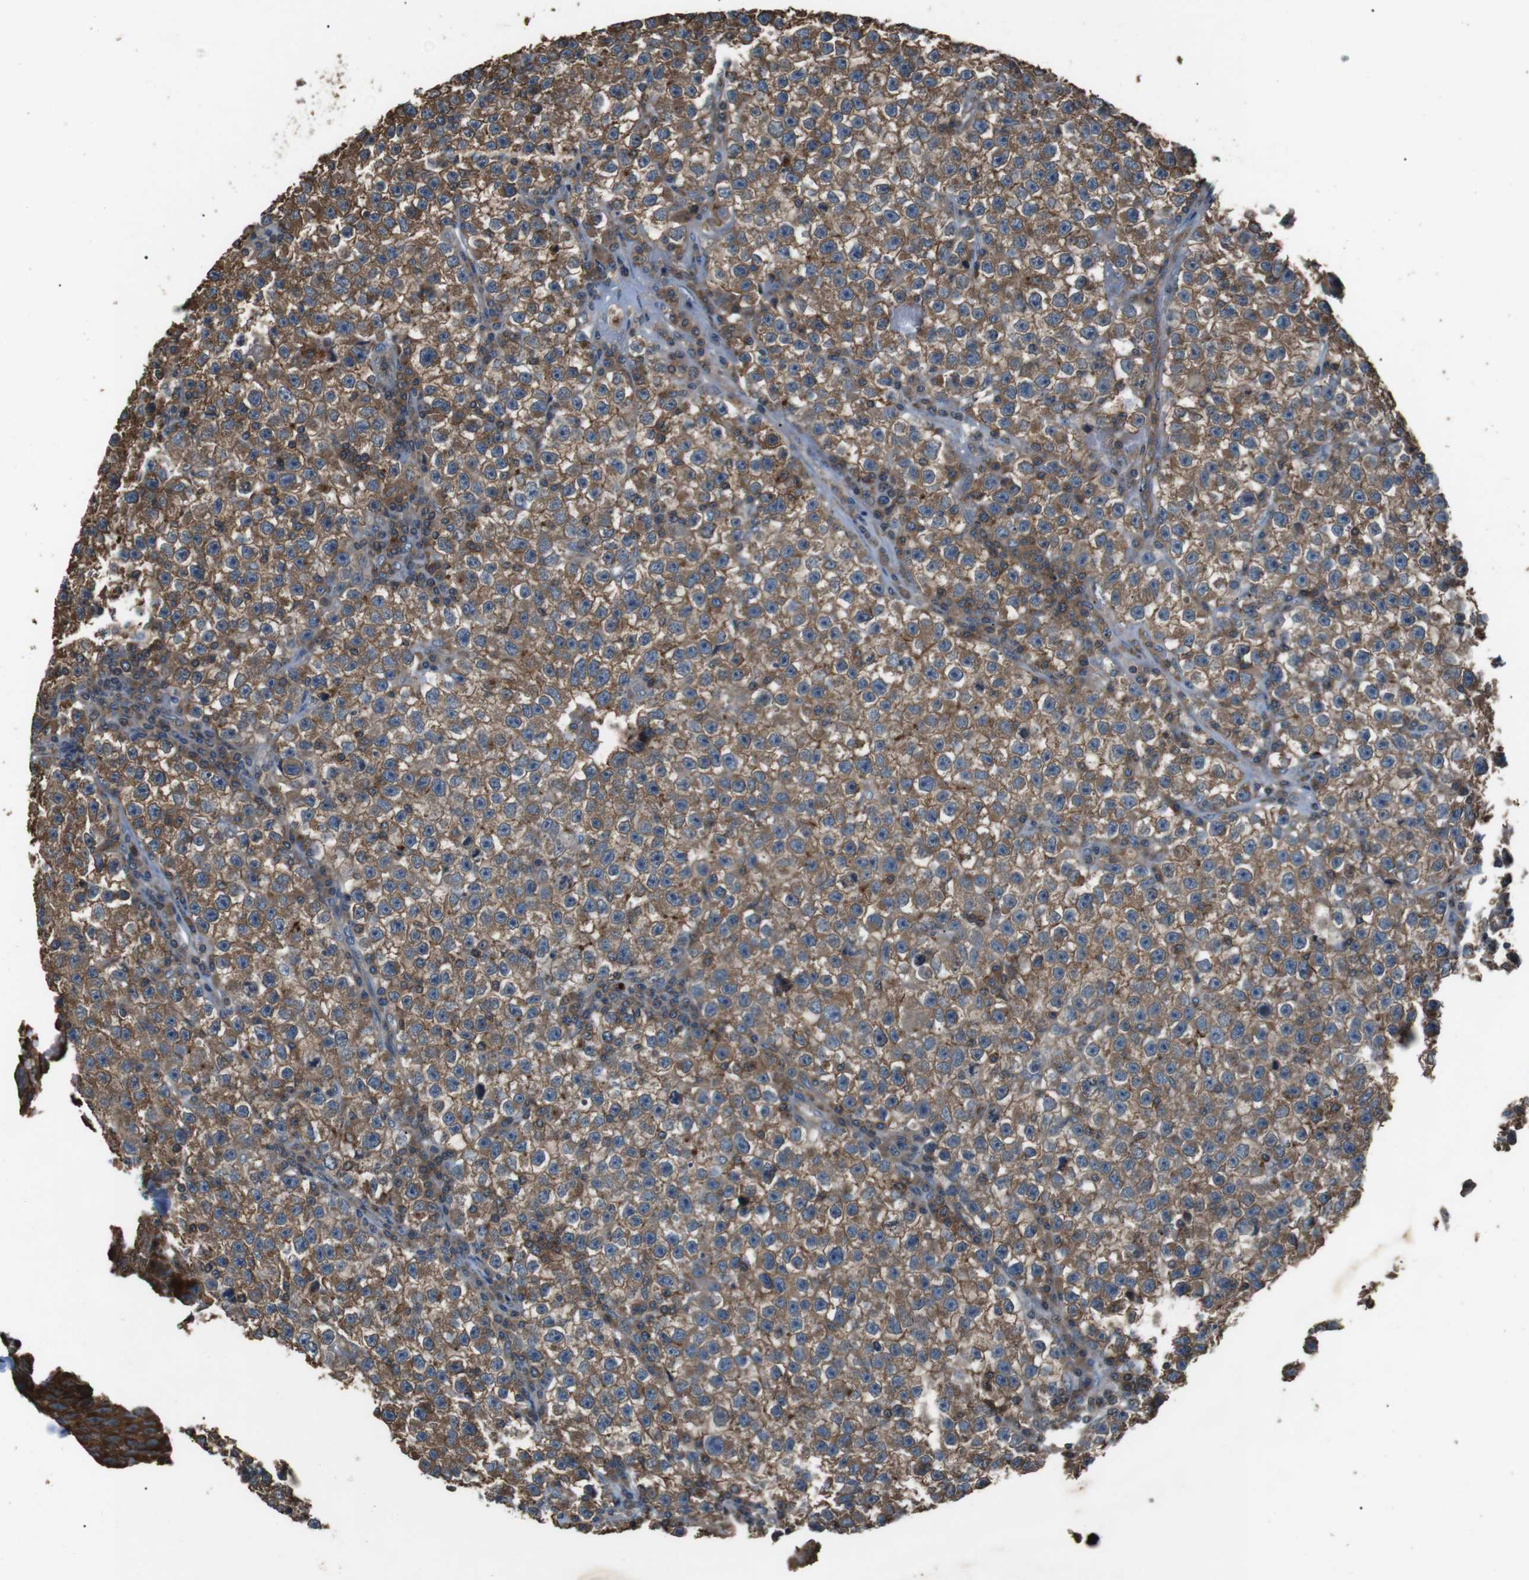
{"staining": {"intensity": "moderate", "quantity": ">75%", "location": "cytoplasmic/membranous"}, "tissue": "testis cancer", "cell_type": "Tumor cells", "image_type": "cancer", "snomed": [{"axis": "morphology", "description": "Seminoma, NOS"}, {"axis": "topography", "description": "Testis"}], "caption": "This photomicrograph demonstrates seminoma (testis) stained with immunohistochemistry to label a protein in brown. The cytoplasmic/membranous of tumor cells show moderate positivity for the protein. Nuclei are counter-stained blue.", "gene": "GPR161", "patient": {"sex": "male", "age": 22}}